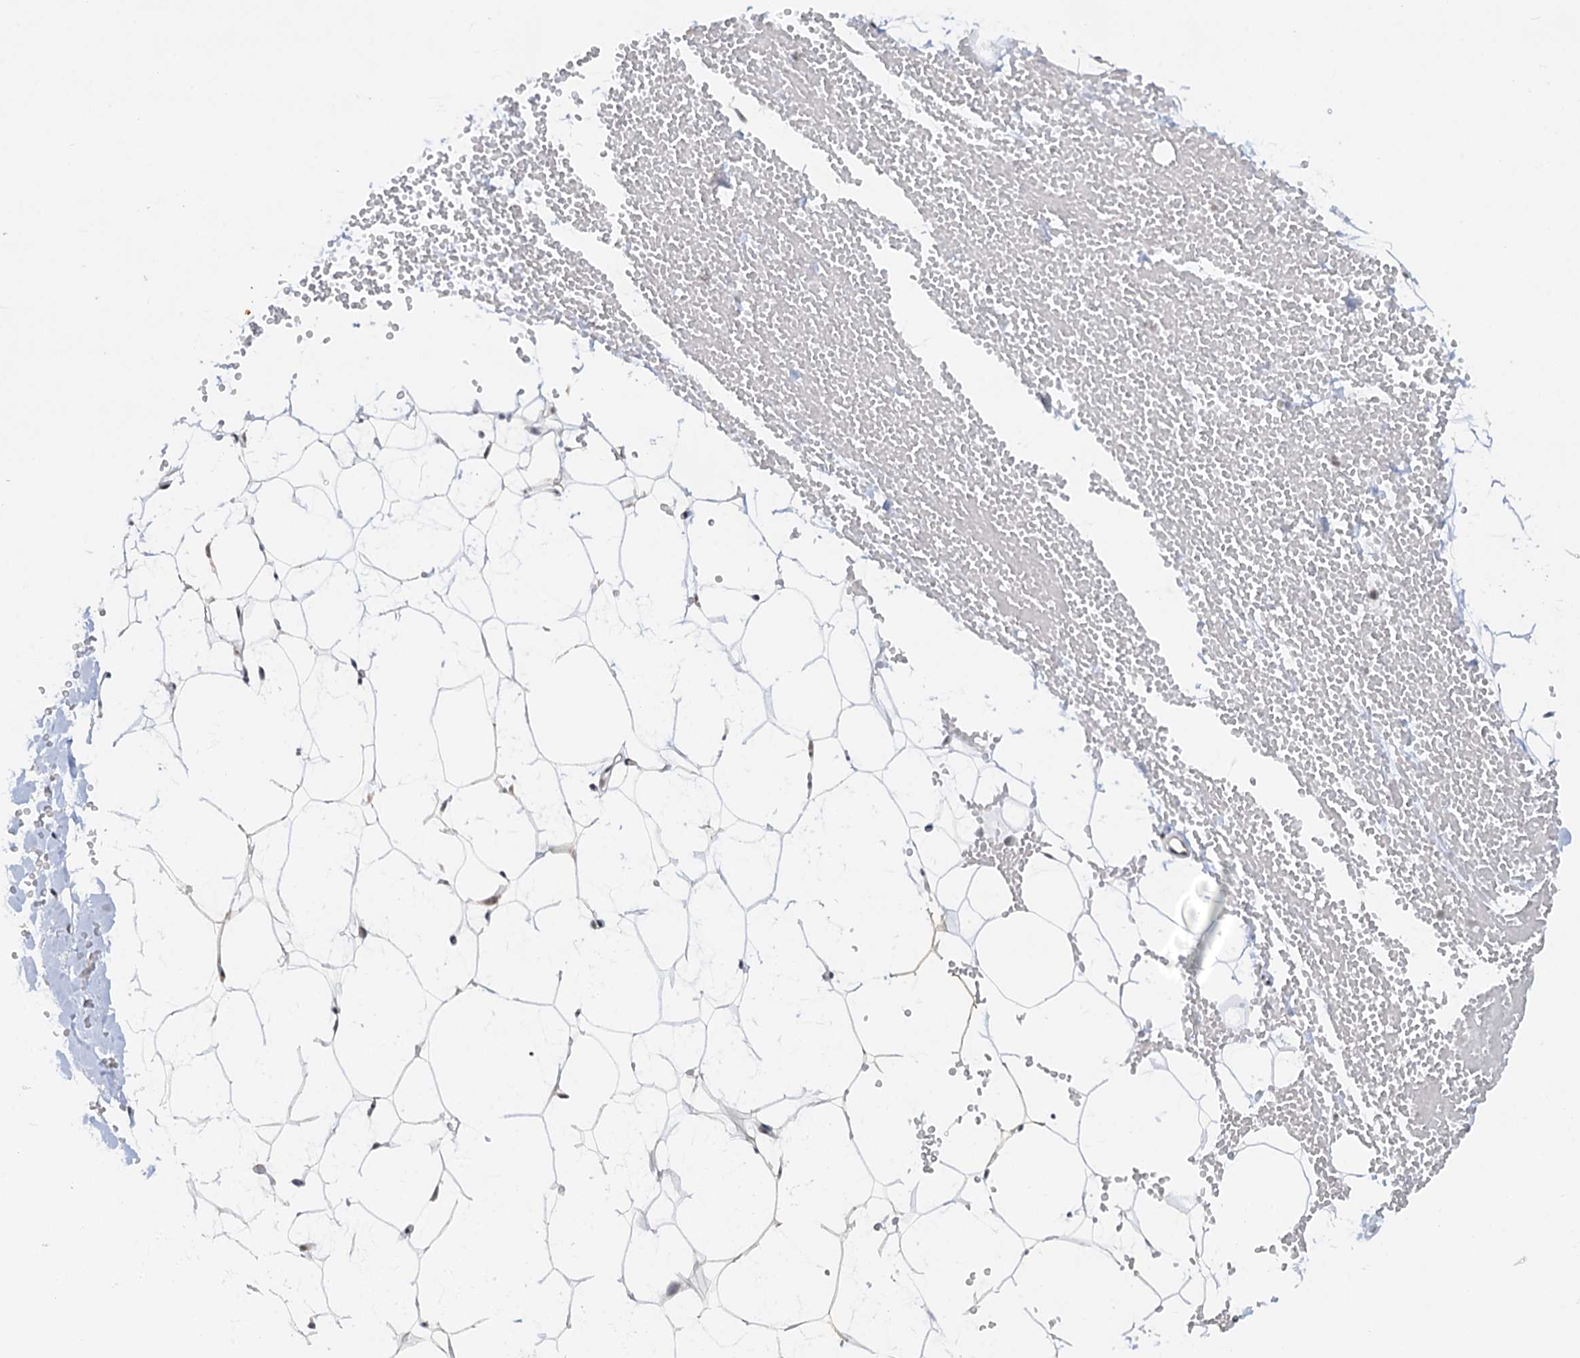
{"staining": {"intensity": "weak", "quantity": "25%-75%", "location": "nuclear"}, "tissue": "adipose tissue", "cell_type": "Adipocytes", "image_type": "normal", "snomed": [{"axis": "morphology", "description": "Normal tissue, NOS"}, {"axis": "topography", "description": "Breast"}], "caption": "Immunohistochemical staining of unremarkable human adipose tissue shows weak nuclear protein expression in about 25%-75% of adipocytes.", "gene": "NAT10", "patient": {"sex": "female", "age": 23}}